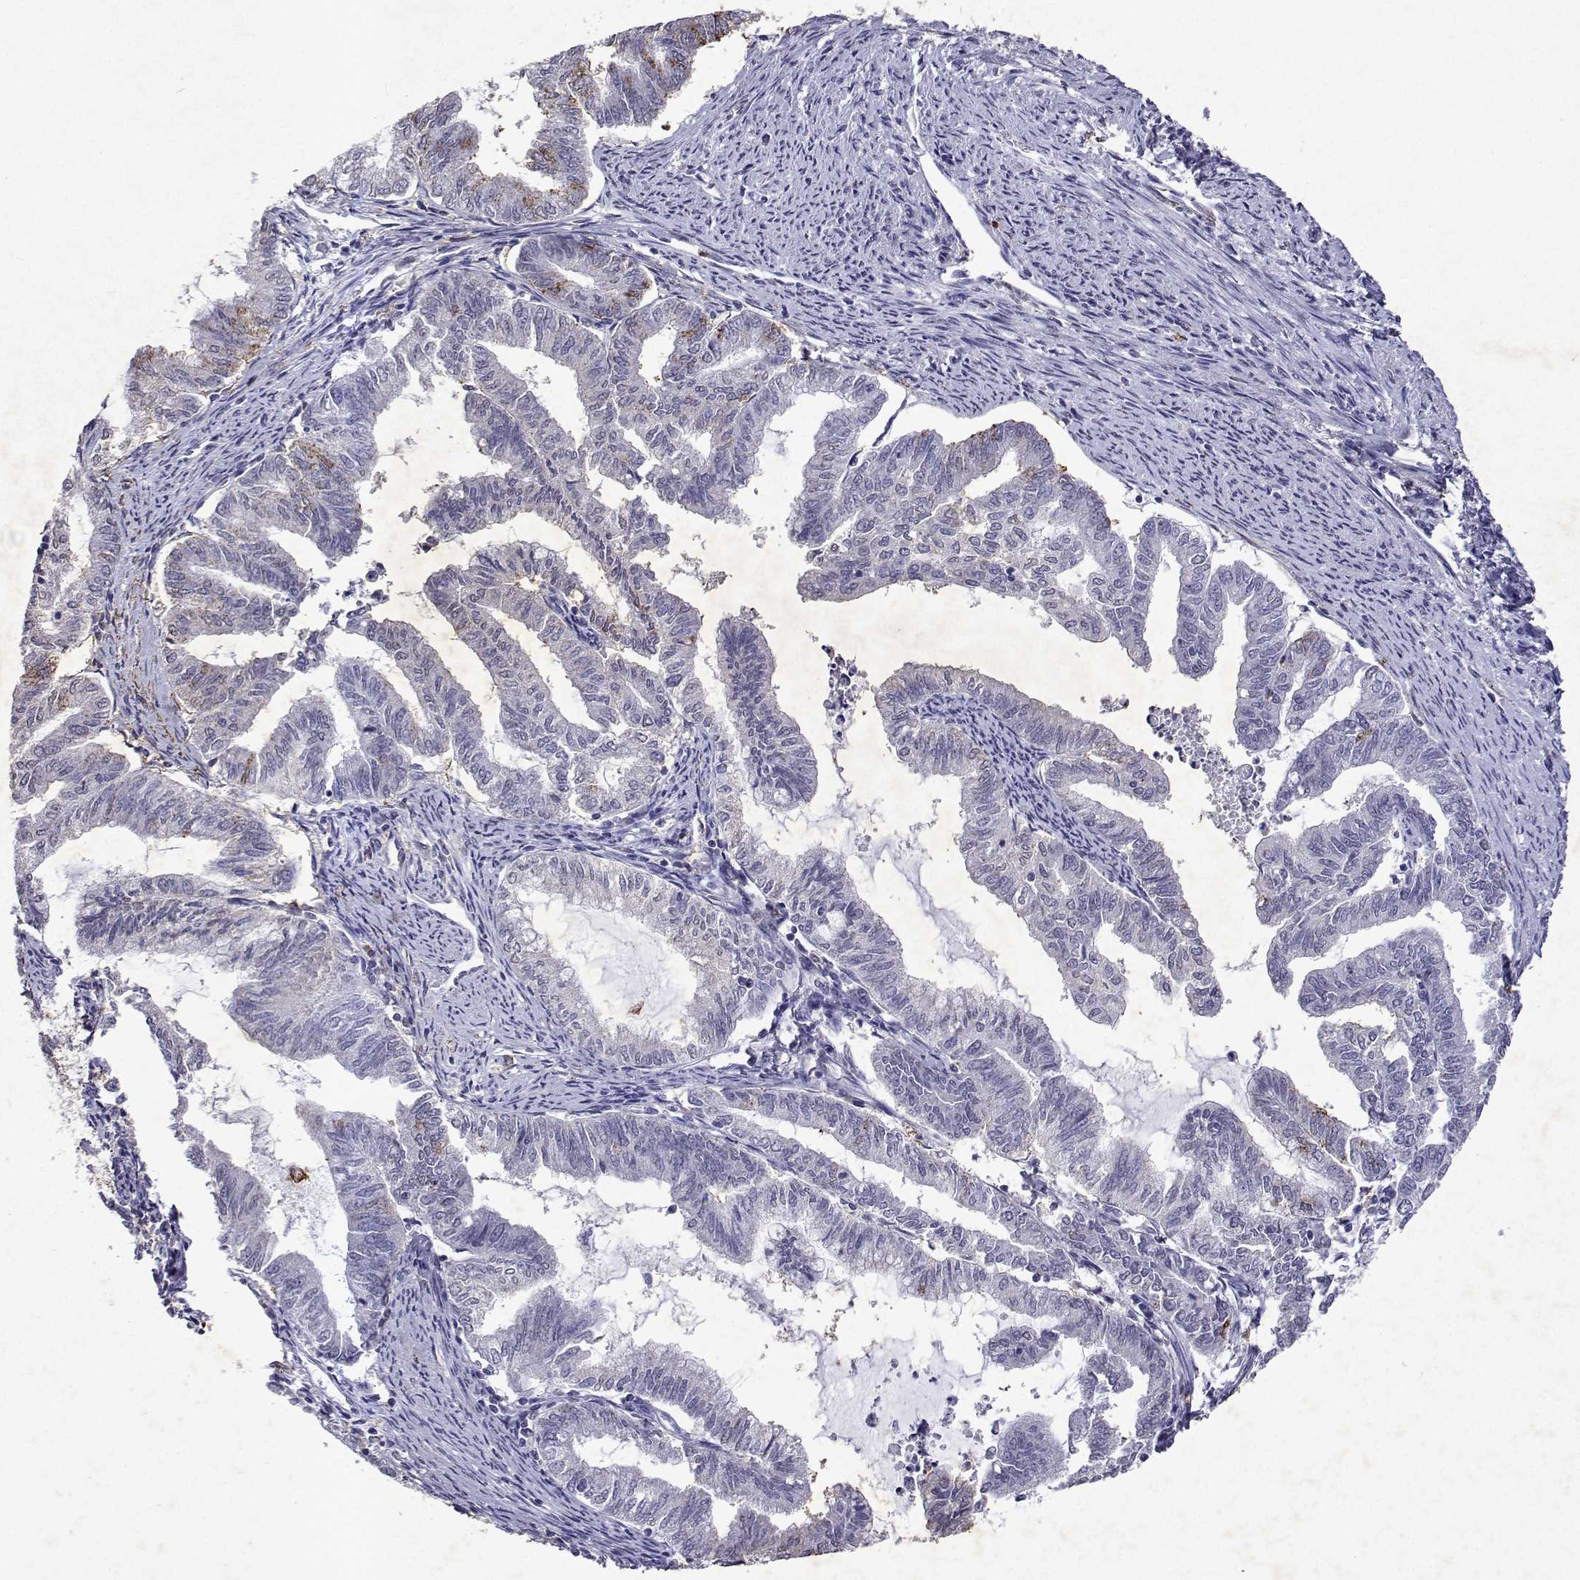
{"staining": {"intensity": "negative", "quantity": "none", "location": "none"}, "tissue": "endometrial cancer", "cell_type": "Tumor cells", "image_type": "cancer", "snomed": [{"axis": "morphology", "description": "Adenocarcinoma, NOS"}, {"axis": "topography", "description": "Endometrium"}], "caption": "Photomicrograph shows no protein expression in tumor cells of endometrial adenocarcinoma tissue.", "gene": "DUSP28", "patient": {"sex": "female", "age": 79}}